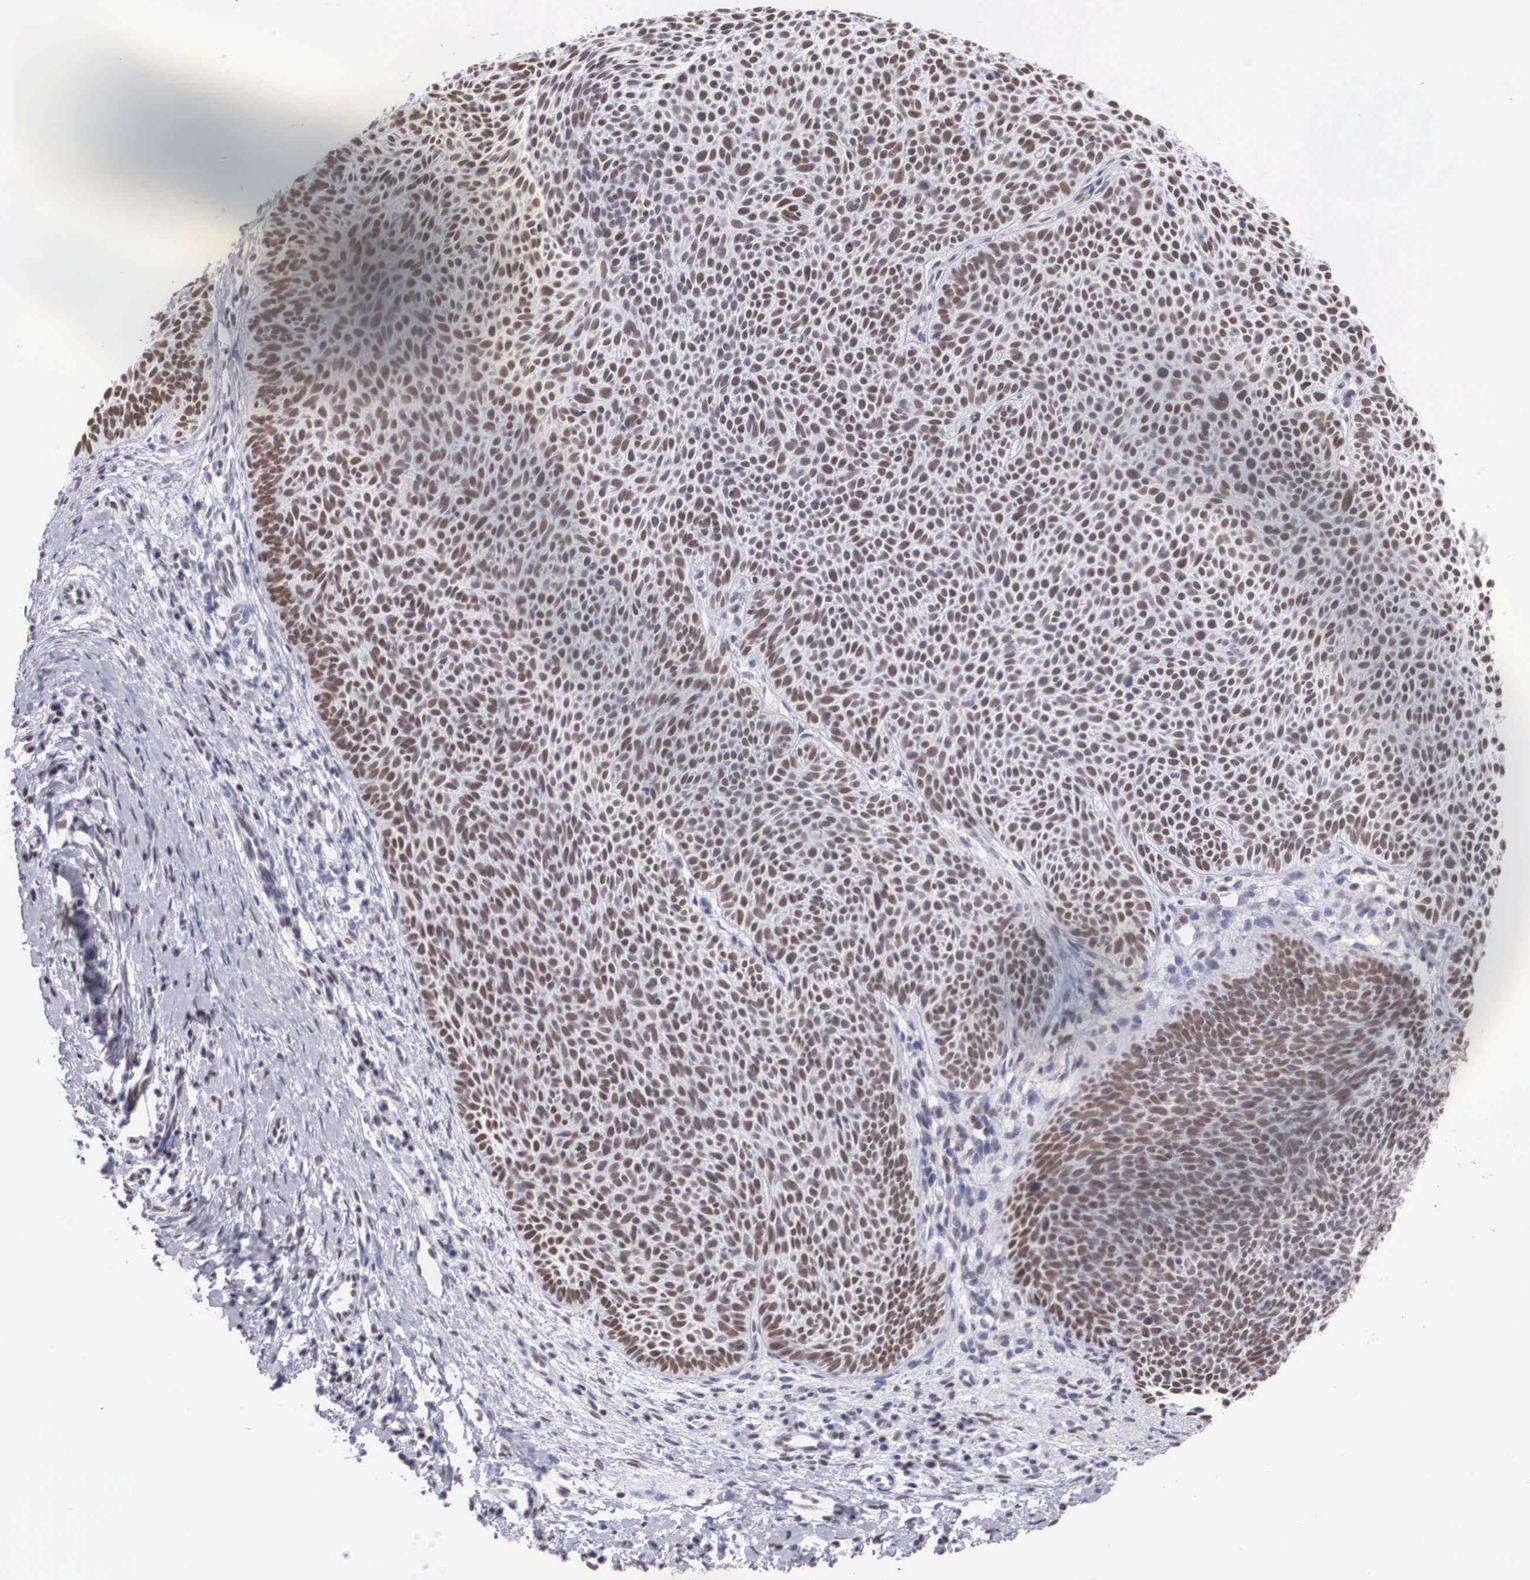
{"staining": {"intensity": "weak", "quantity": "25%-75%", "location": "nuclear"}, "tissue": "skin cancer", "cell_type": "Tumor cells", "image_type": "cancer", "snomed": [{"axis": "morphology", "description": "Basal cell carcinoma"}, {"axis": "topography", "description": "Skin"}], "caption": "Tumor cells show weak nuclear positivity in about 25%-75% of cells in skin cancer (basal cell carcinoma).", "gene": "CSTF2", "patient": {"sex": "male", "age": 84}}